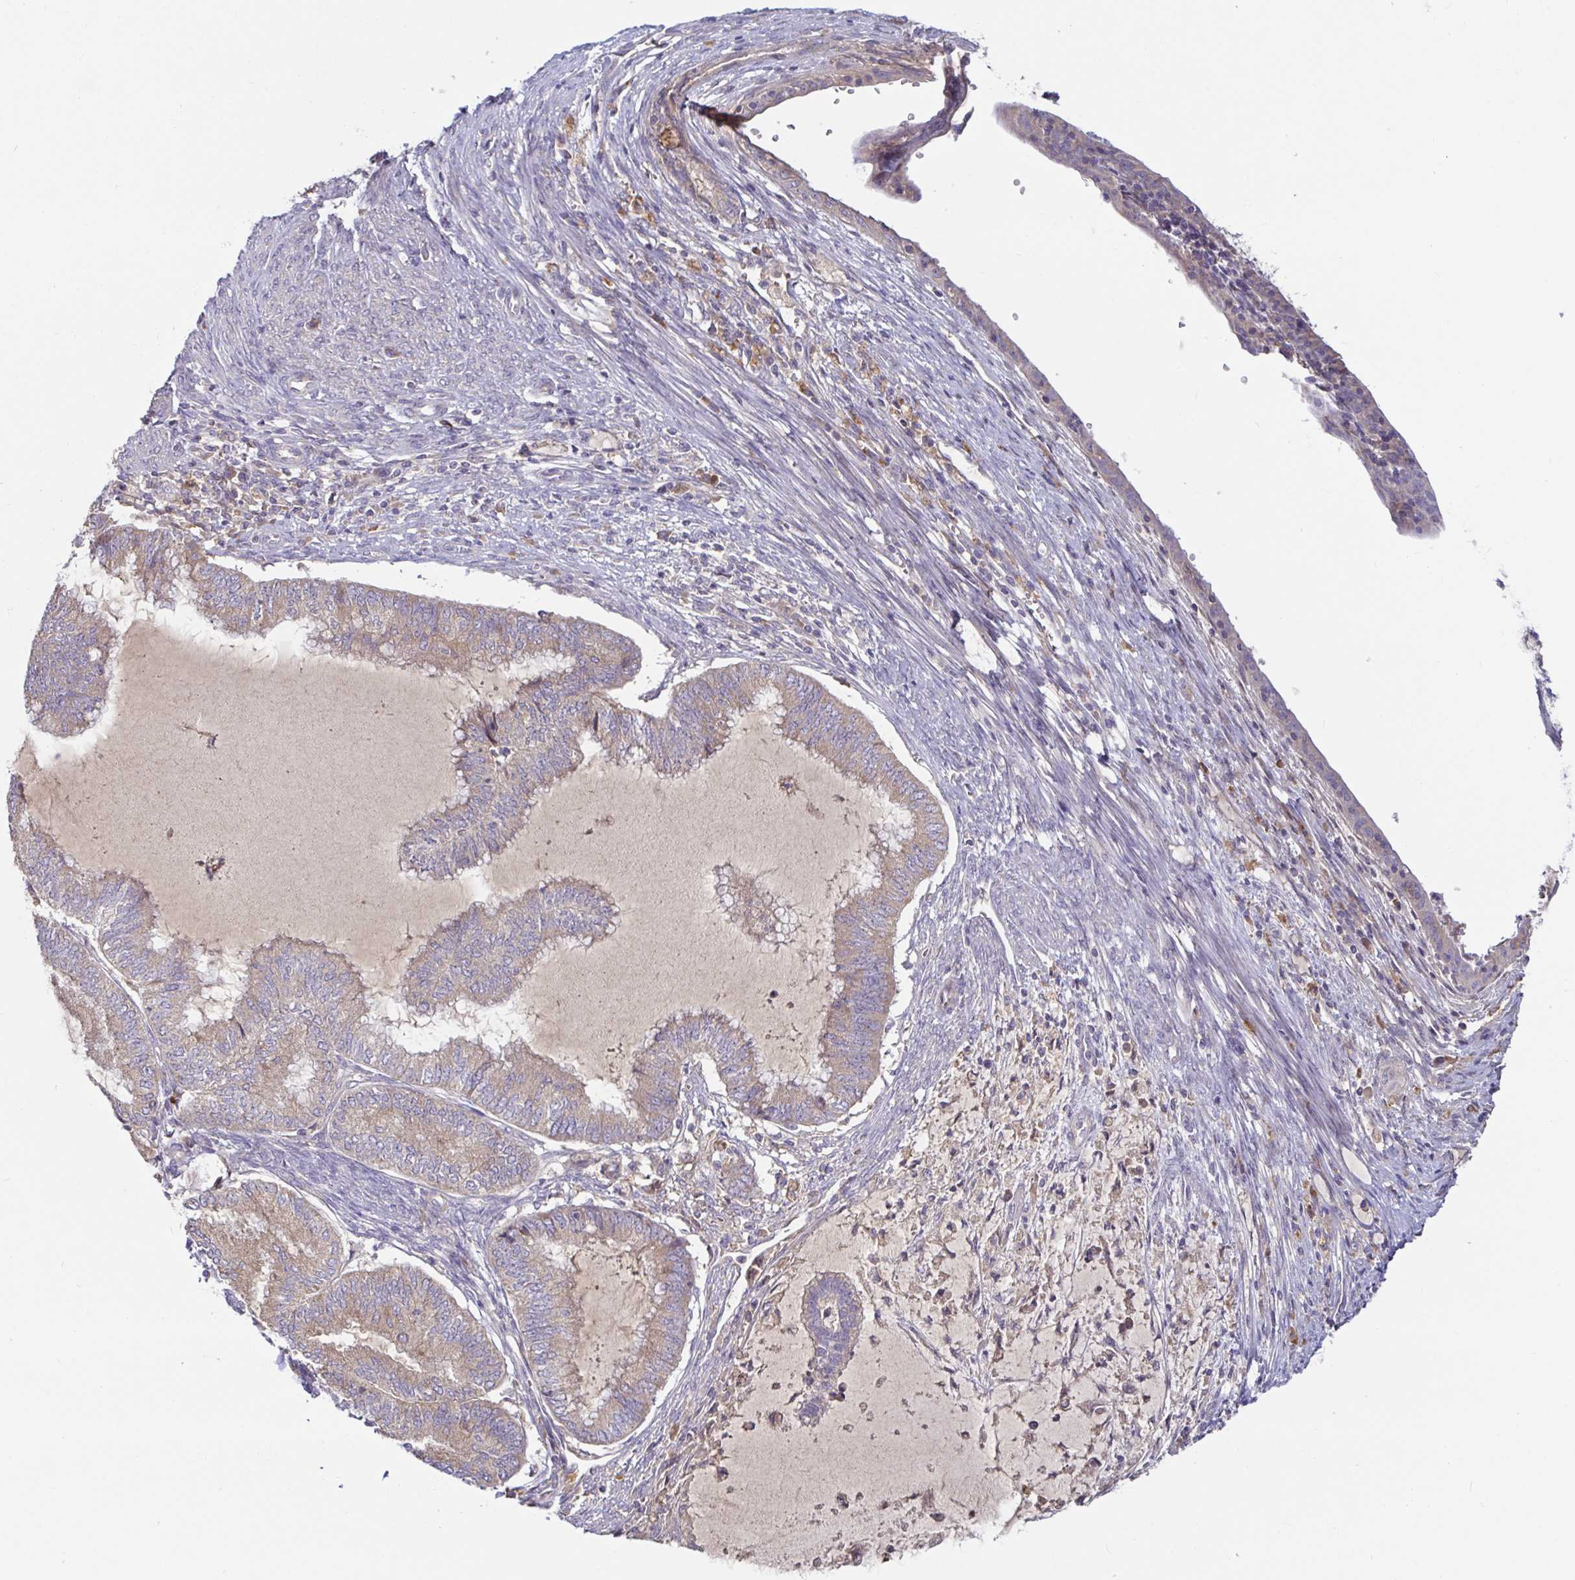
{"staining": {"intensity": "weak", "quantity": "25%-75%", "location": "cytoplasmic/membranous"}, "tissue": "endometrial cancer", "cell_type": "Tumor cells", "image_type": "cancer", "snomed": [{"axis": "morphology", "description": "Adenocarcinoma, NOS"}, {"axis": "topography", "description": "Endometrium"}], "caption": "Endometrial cancer (adenocarcinoma) stained for a protein (brown) shows weak cytoplasmic/membranous positive expression in about 25%-75% of tumor cells.", "gene": "LARP1", "patient": {"sex": "female", "age": 79}}